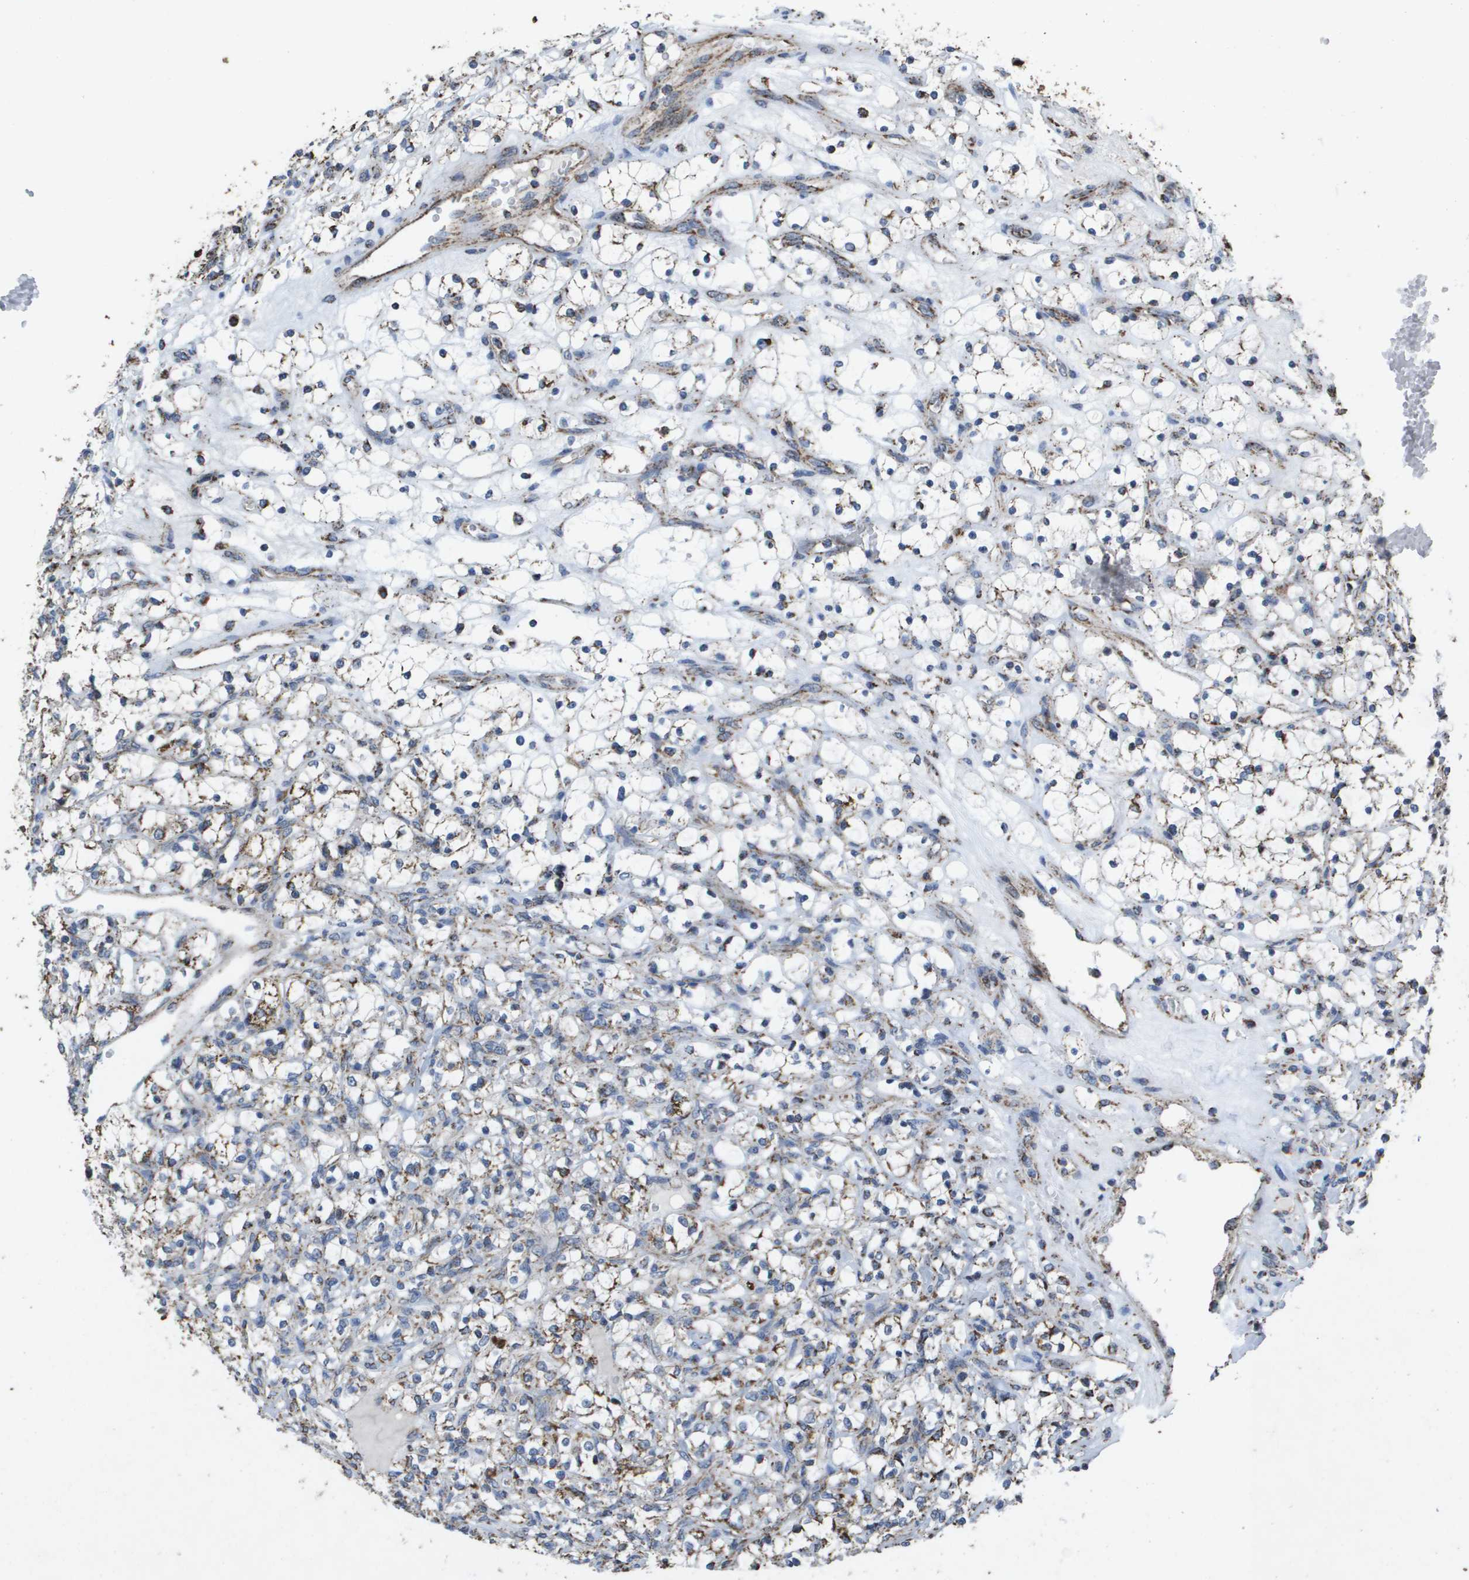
{"staining": {"intensity": "weak", "quantity": "25%-75%", "location": "cytoplasmic/membranous"}, "tissue": "renal cancer", "cell_type": "Tumor cells", "image_type": "cancer", "snomed": [{"axis": "morphology", "description": "Adenocarcinoma, NOS"}, {"axis": "topography", "description": "Kidney"}], "caption": "A low amount of weak cytoplasmic/membranous staining is present in approximately 25%-75% of tumor cells in adenocarcinoma (renal) tissue.", "gene": "HSPE1", "patient": {"sex": "female", "age": 69}}